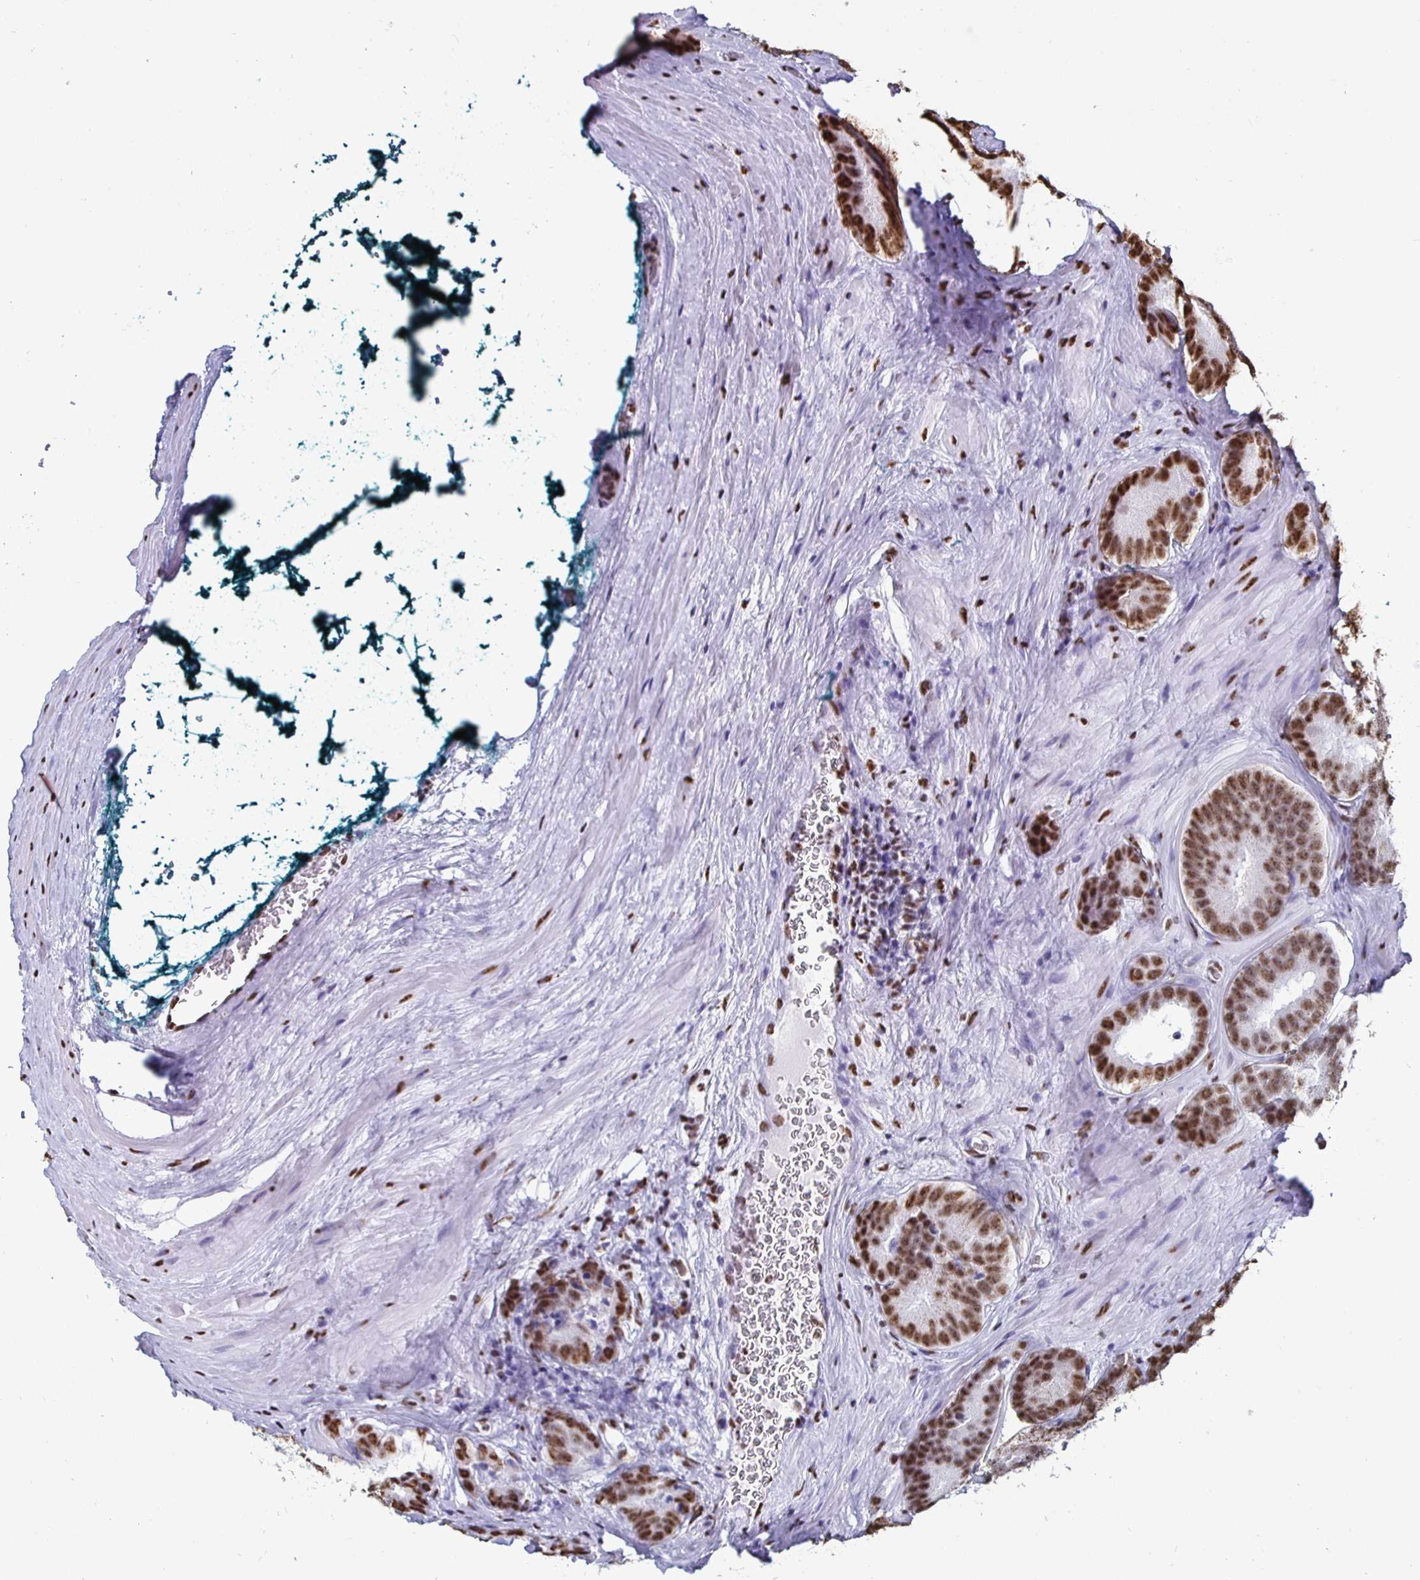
{"staining": {"intensity": "moderate", "quantity": "<25%", "location": "nuclear"}, "tissue": "prostate cancer", "cell_type": "Tumor cells", "image_type": "cancer", "snomed": [{"axis": "morphology", "description": "Adenocarcinoma, Low grade"}, {"axis": "topography", "description": "Prostate"}], "caption": "IHC histopathology image of human adenocarcinoma (low-grade) (prostate) stained for a protein (brown), which reveals low levels of moderate nuclear expression in approximately <25% of tumor cells.", "gene": "DDX39B", "patient": {"sex": "male", "age": 62}}